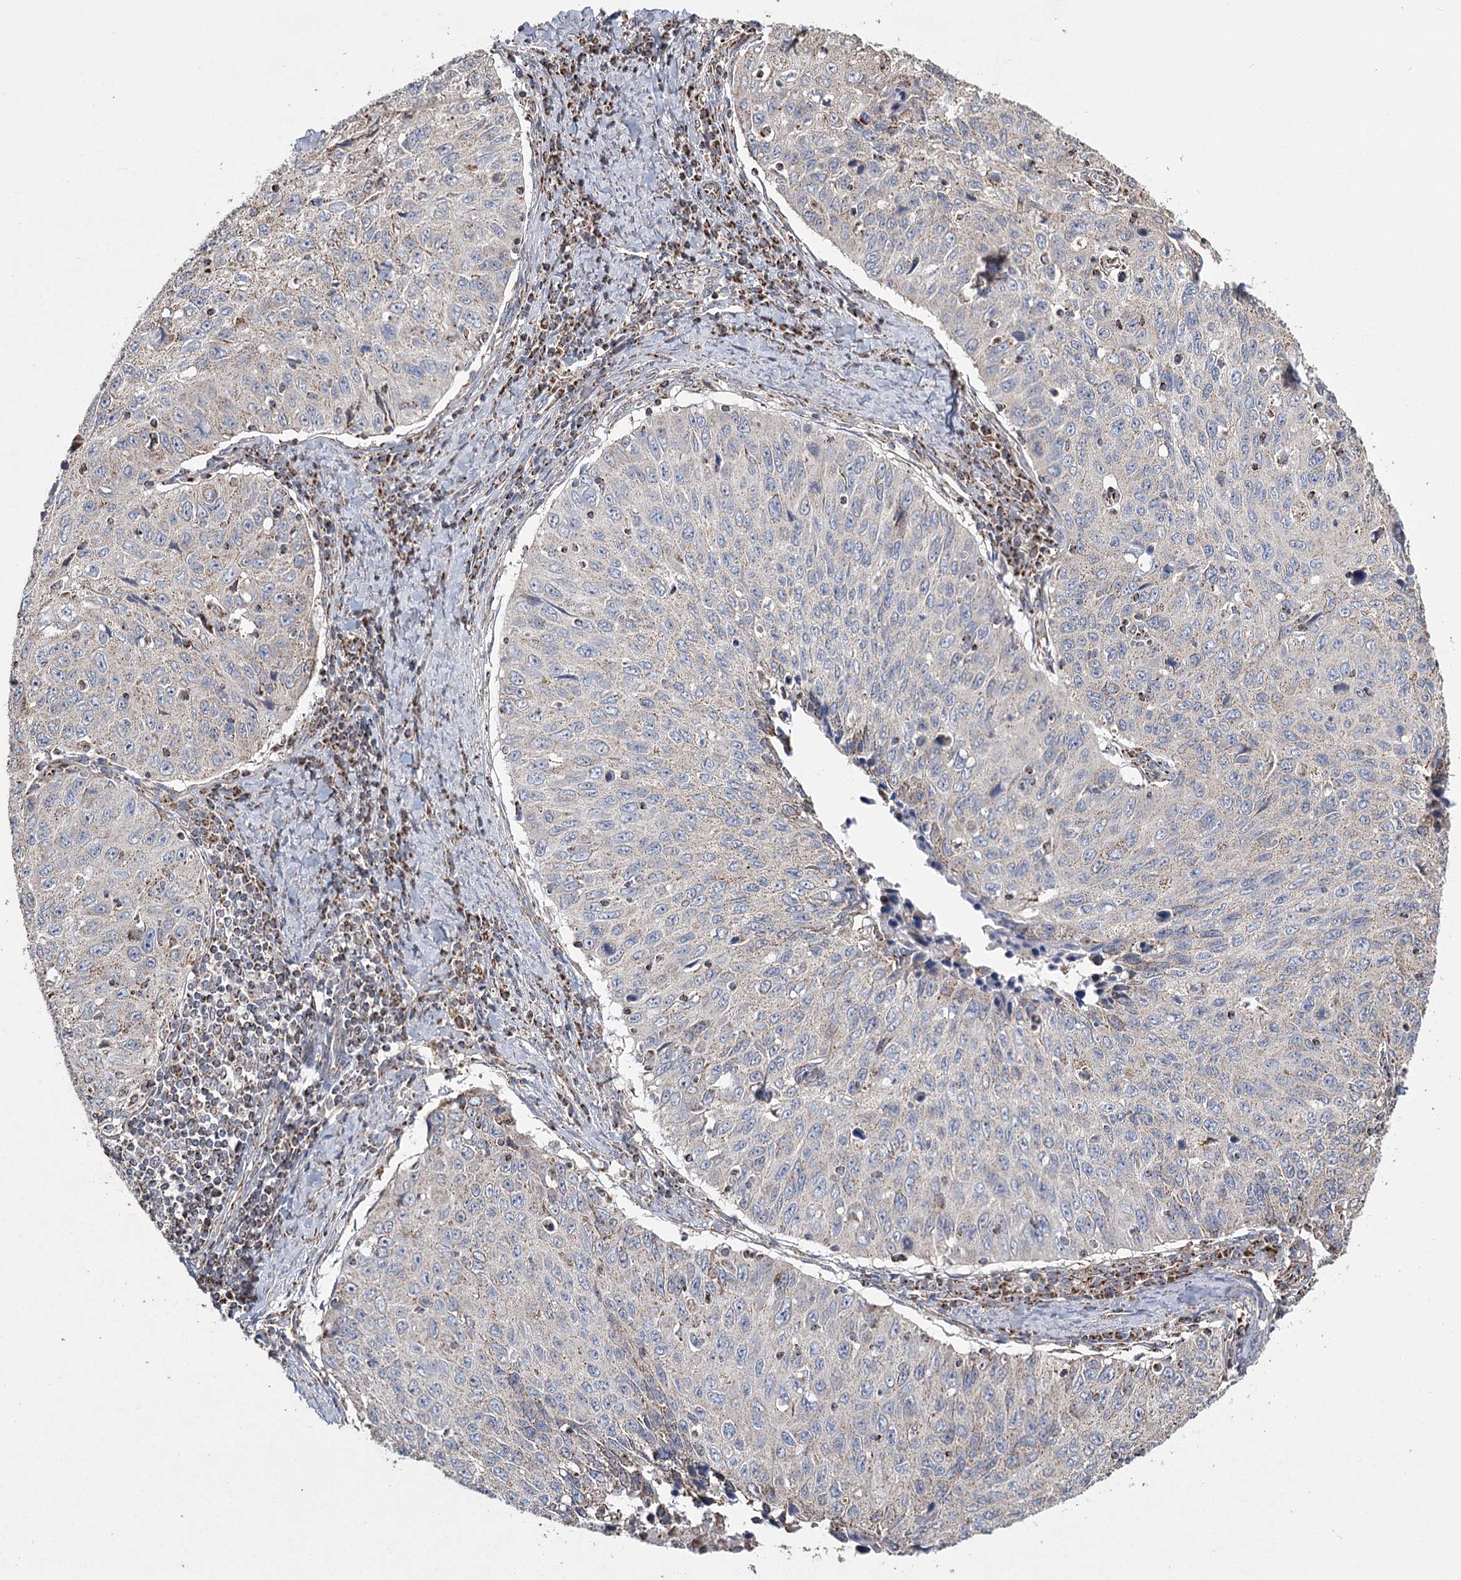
{"staining": {"intensity": "weak", "quantity": "<25%", "location": "cytoplasmic/membranous"}, "tissue": "cervical cancer", "cell_type": "Tumor cells", "image_type": "cancer", "snomed": [{"axis": "morphology", "description": "Squamous cell carcinoma, NOS"}, {"axis": "topography", "description": "Cervix"}], "caption": "A photomicrograph of cervical cancer stained for a protein displays no brown staining in tumor cells.", "gene": "RANBP3L", "patient": {"sex": "female", "age": 53}}